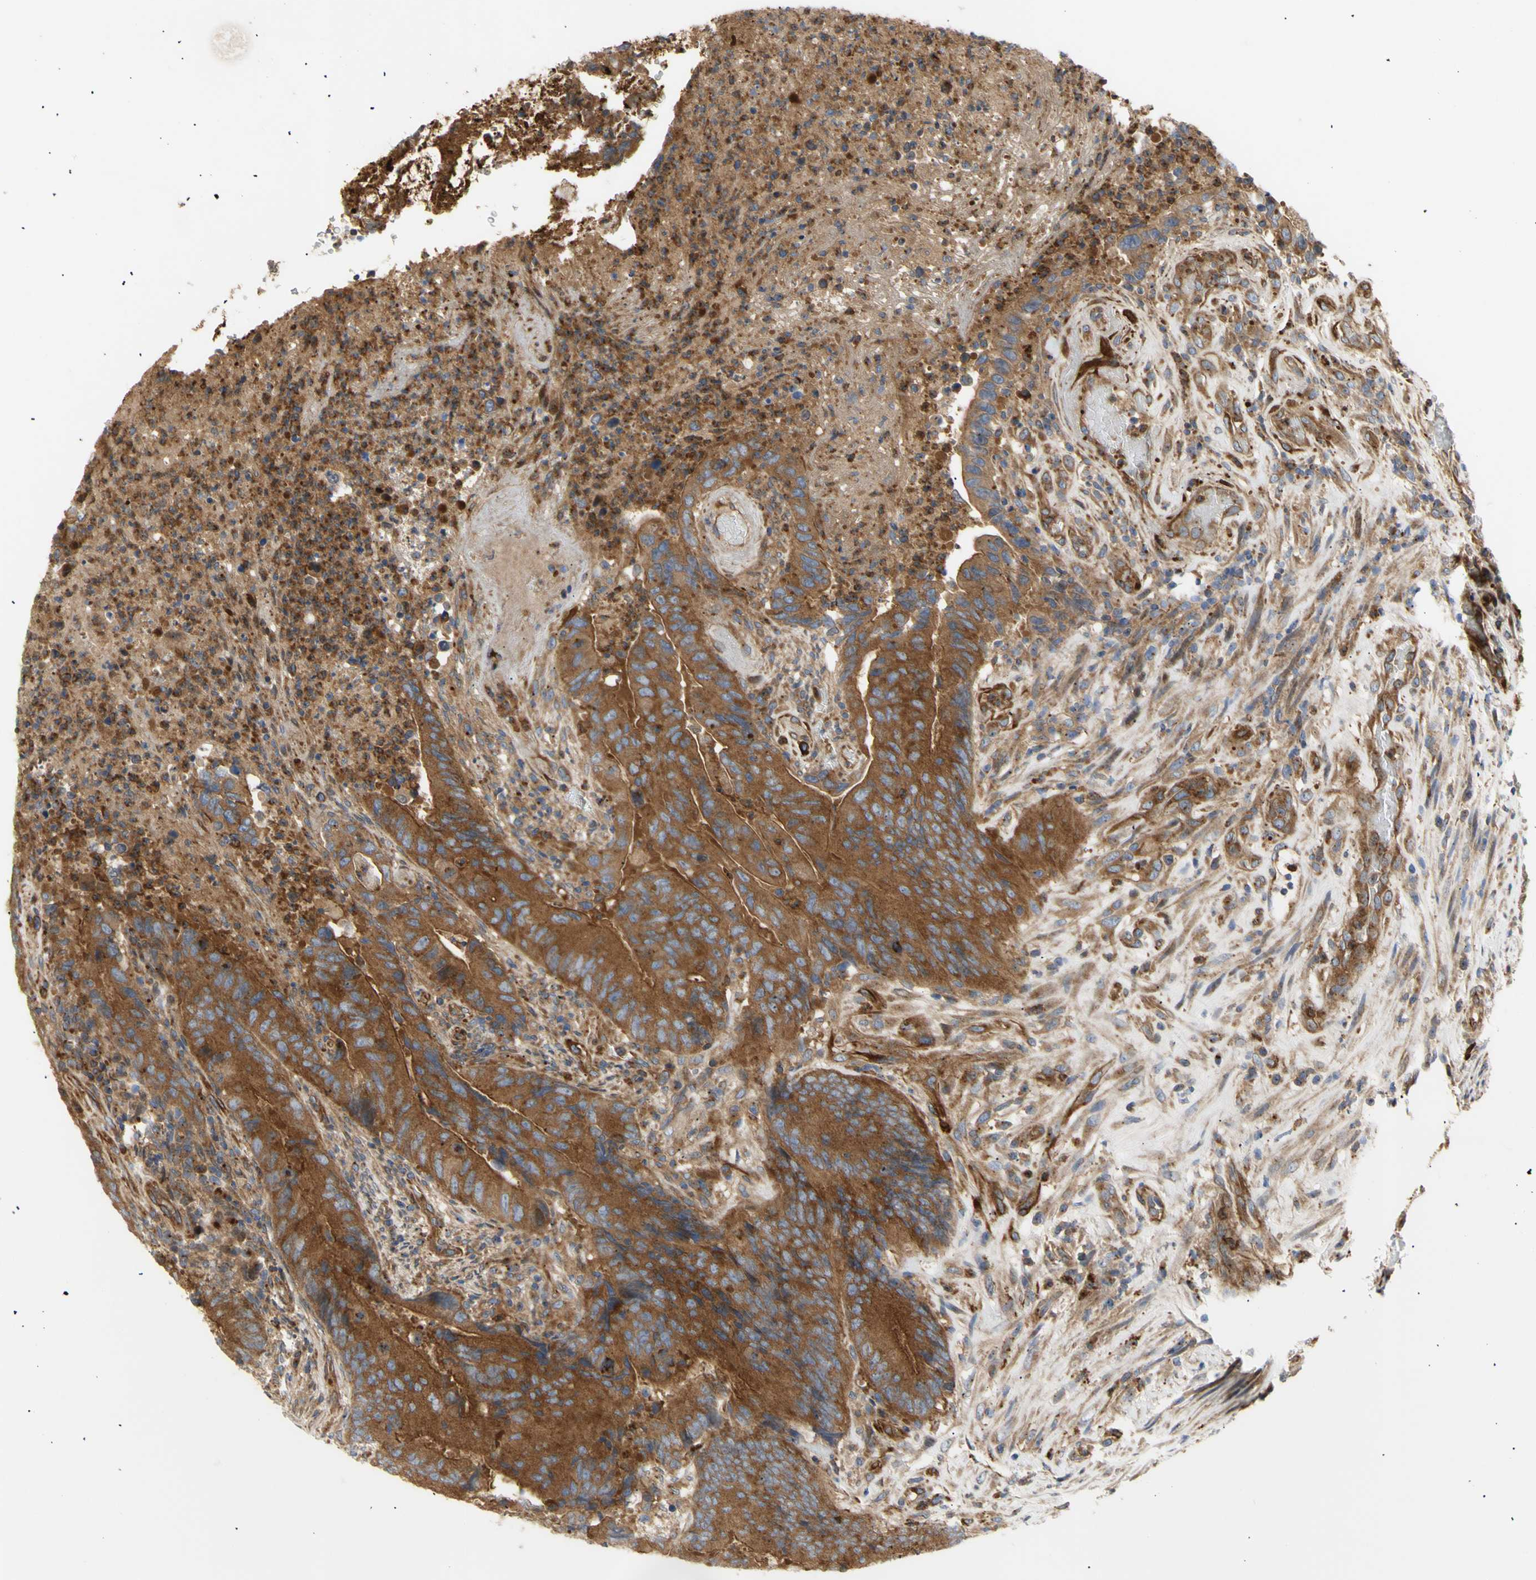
{"staining": {"intensity": "strong", "quantity": "25%-75%", "location": "cytoplasmic/membranous"}, "tissue": "colorectal cancer", "cell_type": "Tumor cells", "image_type": "cancer", "snomed": [{"axis": "morphology", "description": "Normal tissue, NOS"}, {"axis": "morphology", "description": "Adenocarcinoma, NOS"}, {"axis": "topography", "description": "Colon"}], "caption": "IHC (DAB) staining of adenocarcinoma (colorectal) reveals strong cytoplasmic/membranous protein expression in approximately 25%-75% of tumor cells.", "gene": "TUBG2", "patient": {"sex": "male", "age": 56}}